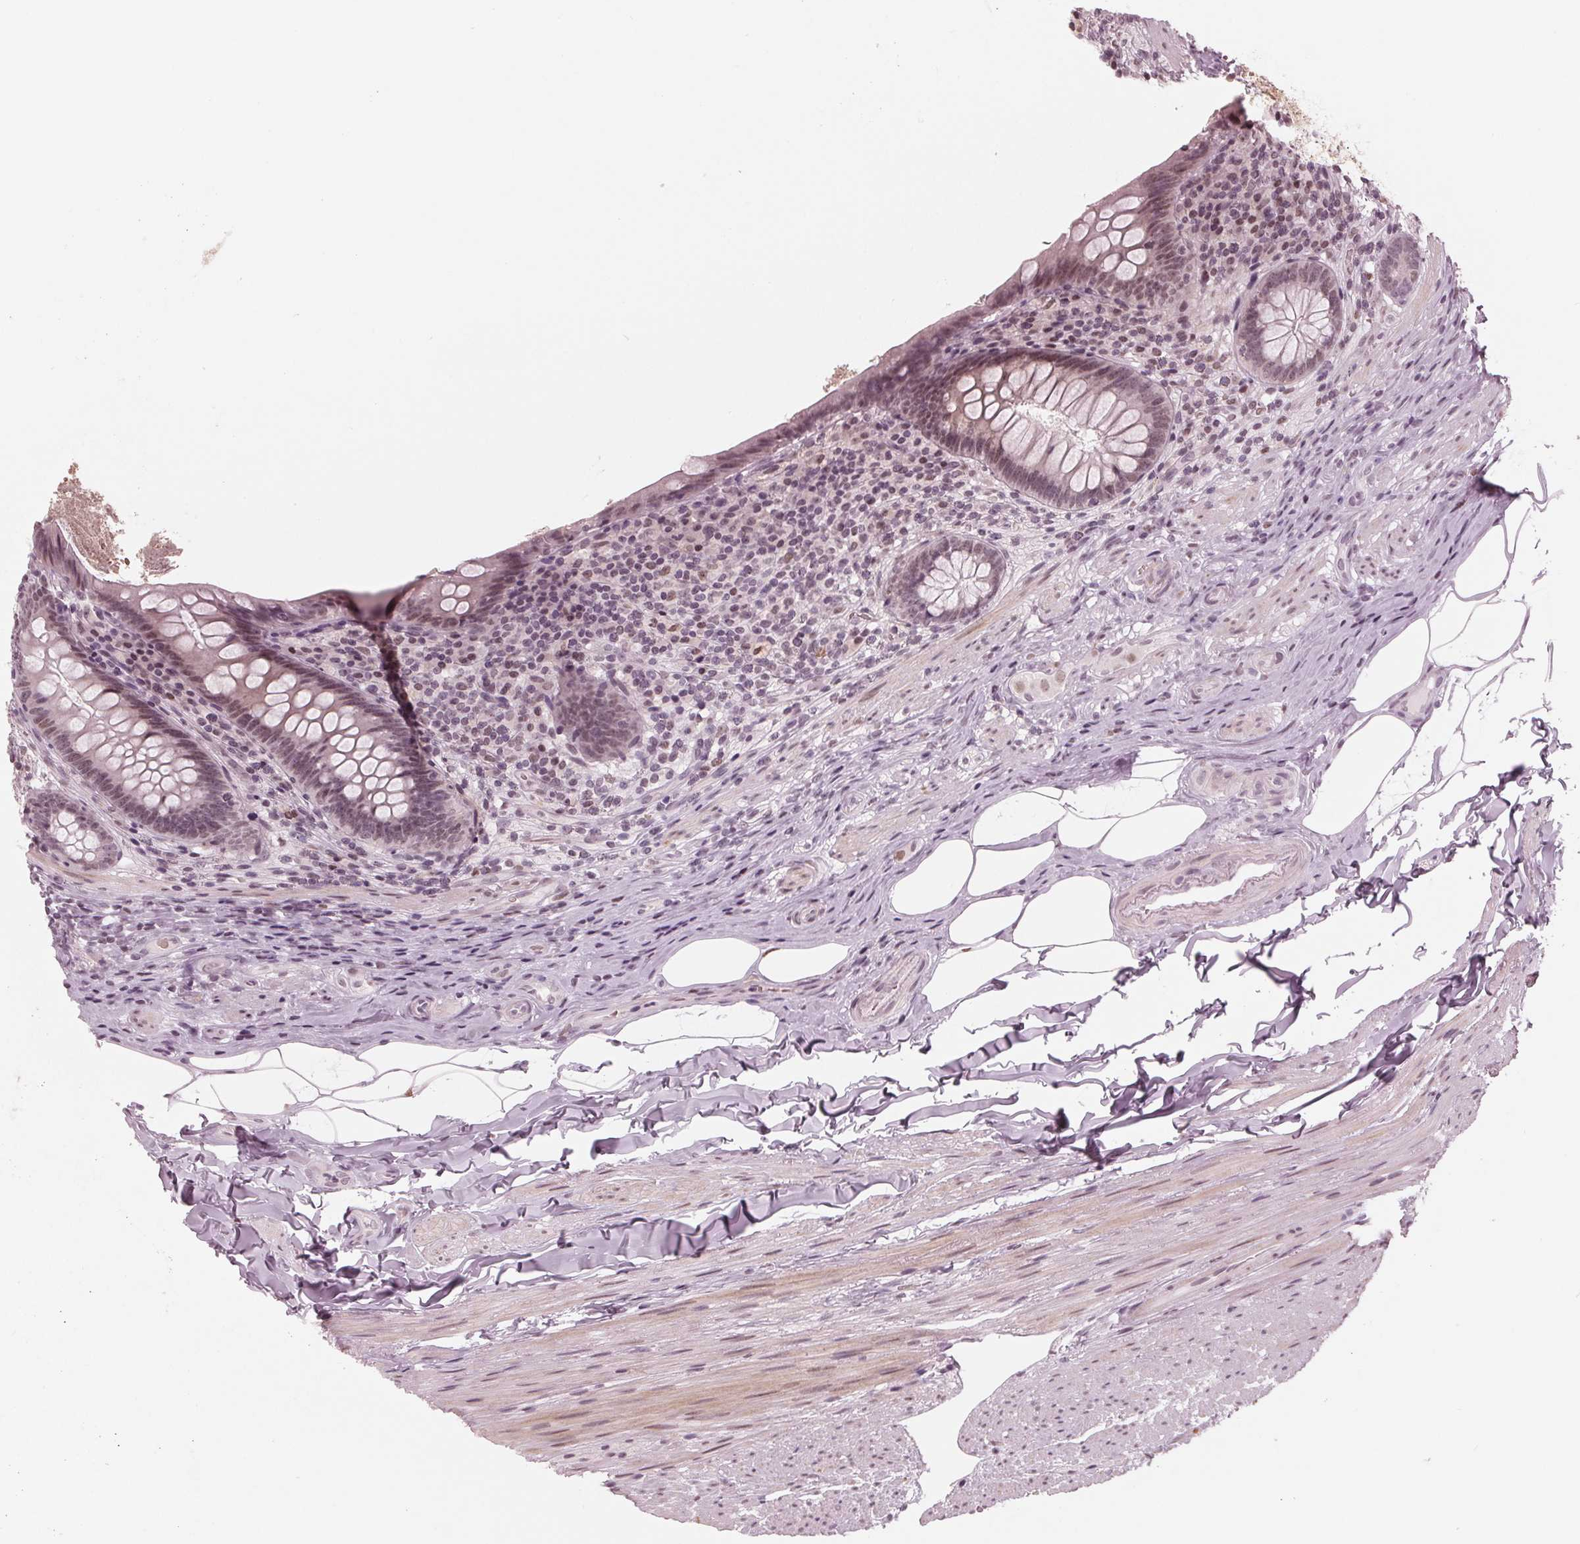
{"staining": {"intensity": "weak", "quantity": ">75%", "location": "nuclear"}, "tissue": "appendix", "cell_type": "Glandular cells", "image_type": "normal", "snomed": [{"axis": "morphology", "description": "Normal tissue, NOS"}, {"axis": "topography", "description": "Appendix"}], "caption": "A photomicrograph showing weak nuclear expression in approximately >75% of glandular cells in normal appendix, as visualized by brown immunohistochemical staining.", "gene": "DNMT3L", "patient": {"sex": "male", "age": 47}}